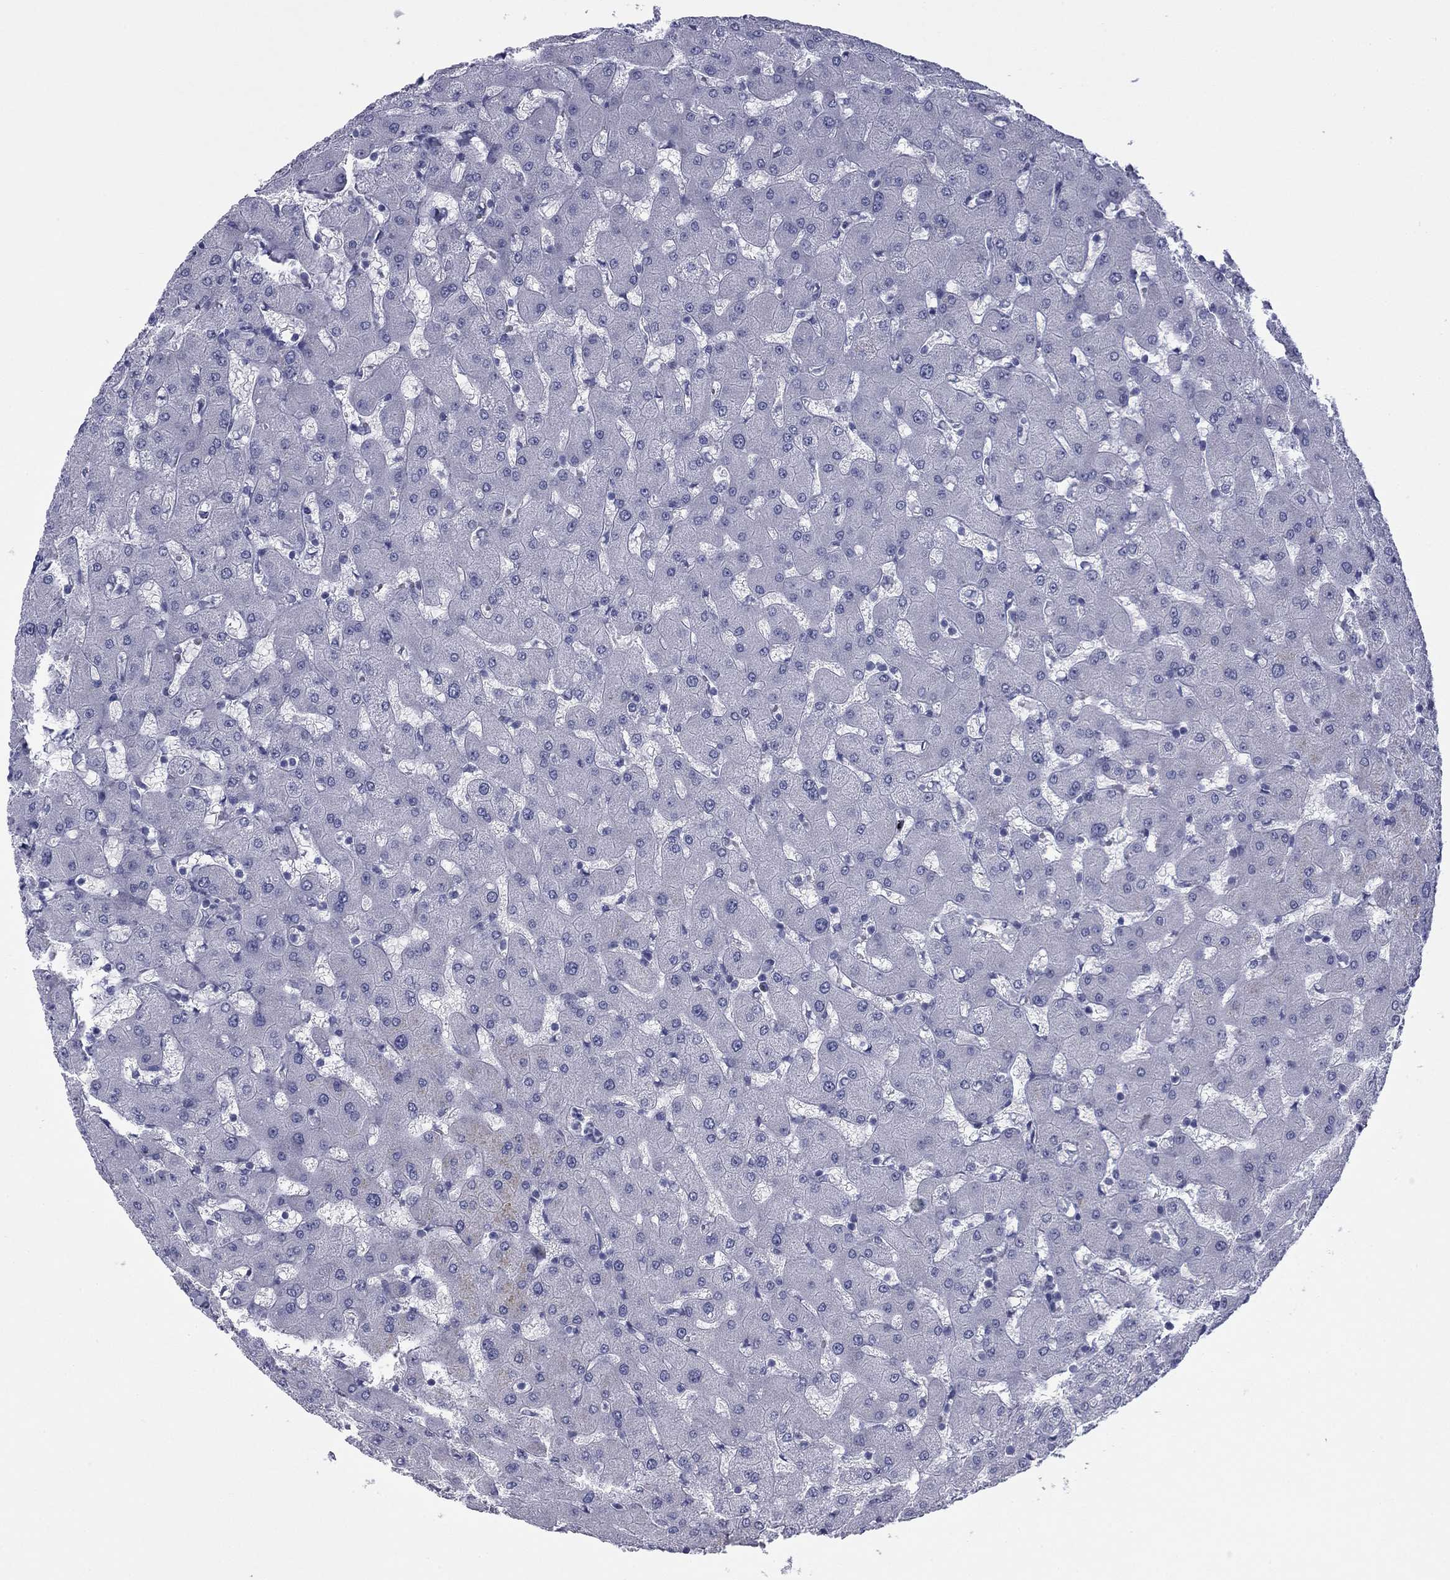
{"staining": {"intensity": "negative", "quantity": "none", "location": "none"}, "tissue": "liver", "cell_type": "Cholangiocytes", "image_type": "normal", "snomed": [{"axis": "morphology", "description": "Normal tissue, NOS"}, {"axis": "topography", "description": "Liver"}], "caption": "Immunohistochemistry histopathology image of unremarkable liver stained for a protein (brown), which reveals no expression in cholangiocytes. The staining was performed using DAB to visualize the protein expression in brown, while the nuclei were stained in blue with hematoxylin (Magnification: 20x).", "gene": "ZP2", "patient": {"sex": "female", "age": 63}}